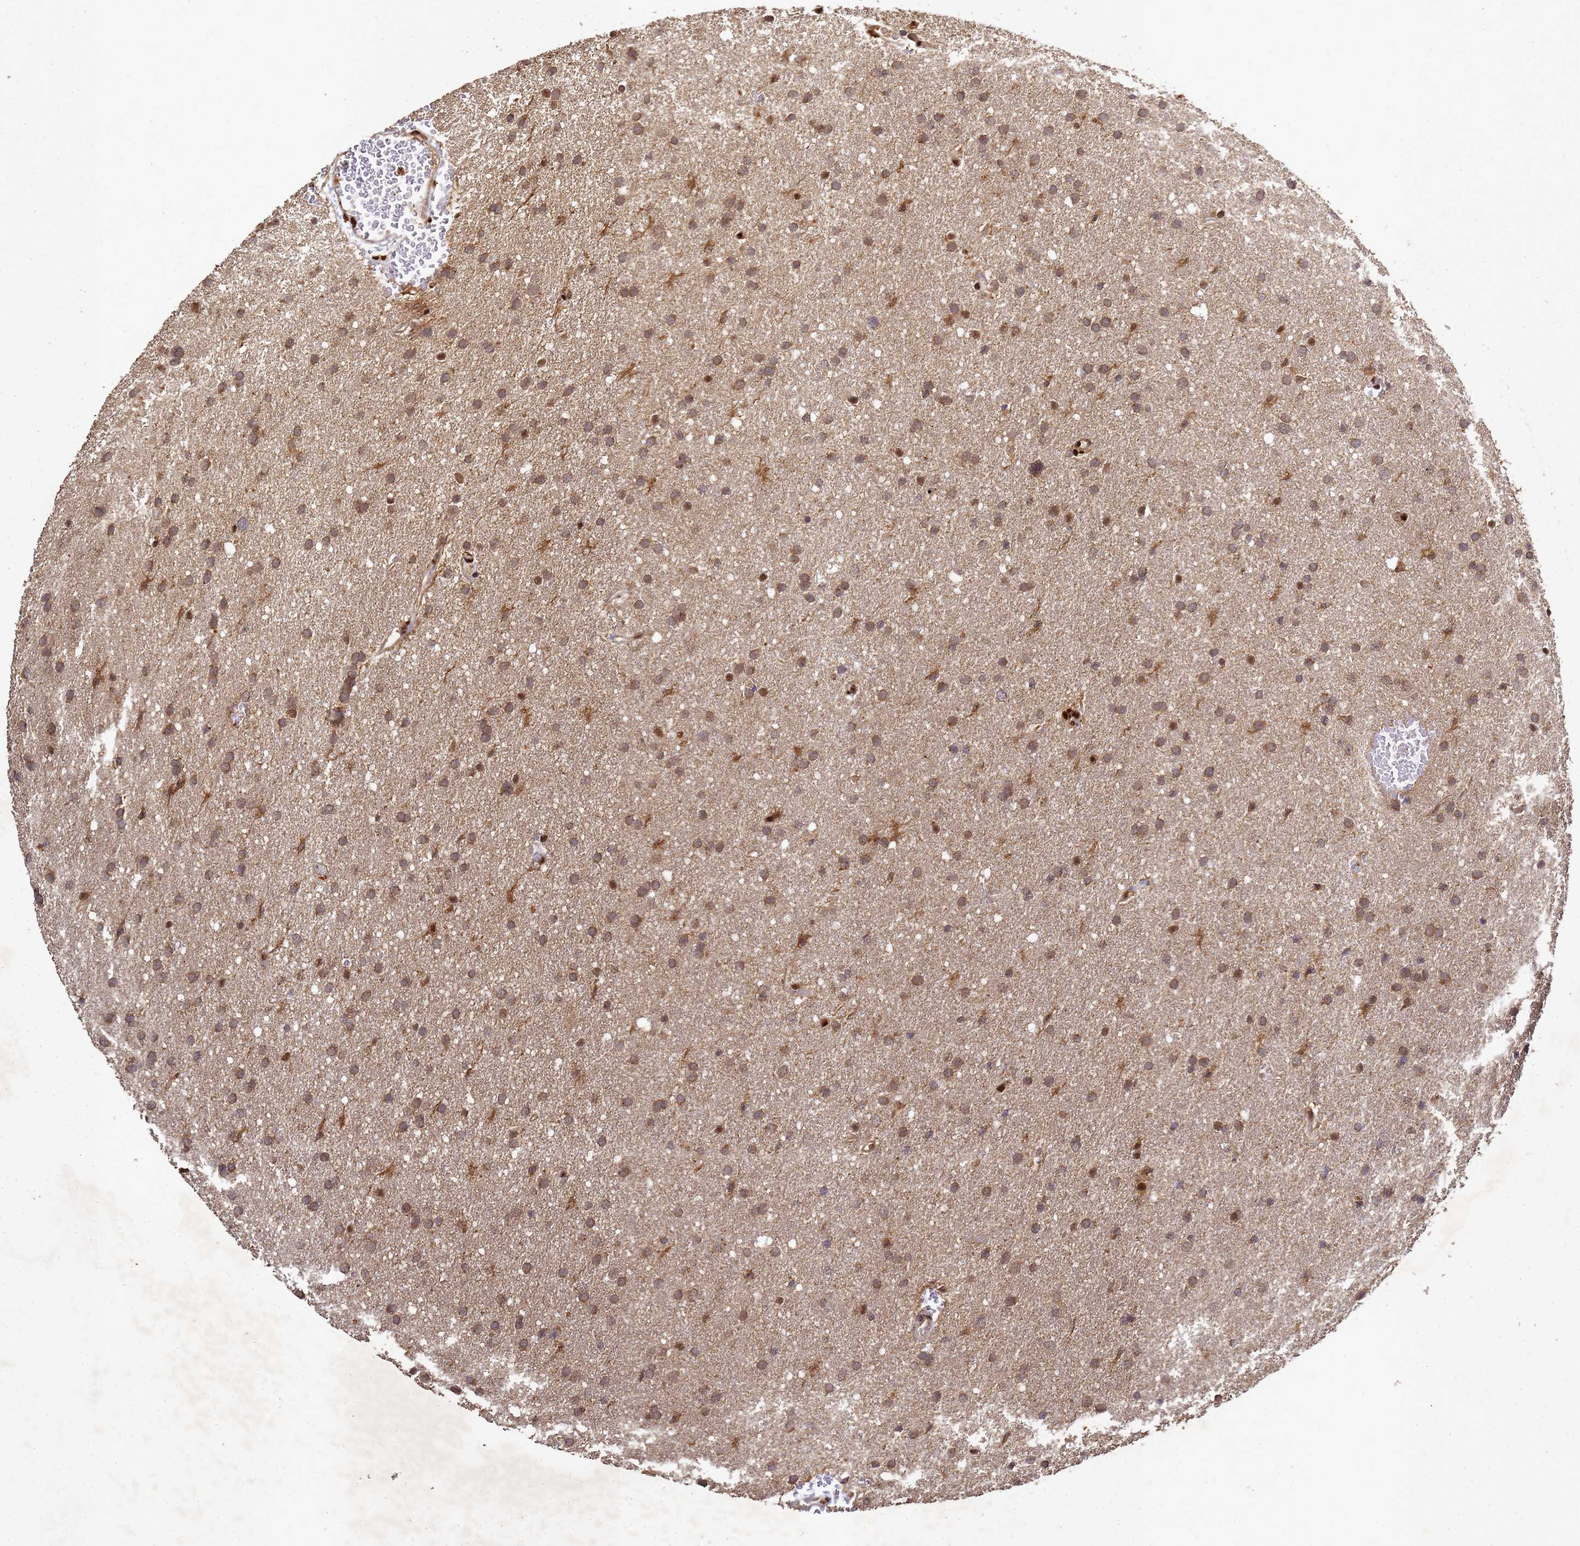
{"staining": {"intensity": "moderate", "quantity": ">75%", "location": "cytoplasmic/membranous"}, "tissue": "glioma", "cell_type": "Tumor cells", "image_type": "cancer", "snomed": [{"axis": "morphology", "description": "Glioma, malignant, High grade"}, {"axis": "topography", "description": "Cerebral cortex"}], "caption": "Glioma tissue displays moderate cytoplasmic/membranous expression in approximately >75% of tumor cells, visualized by immunohistochemistry.", "gene": "SECISBP2", "patient": {"sex": "female", "age": 36}}